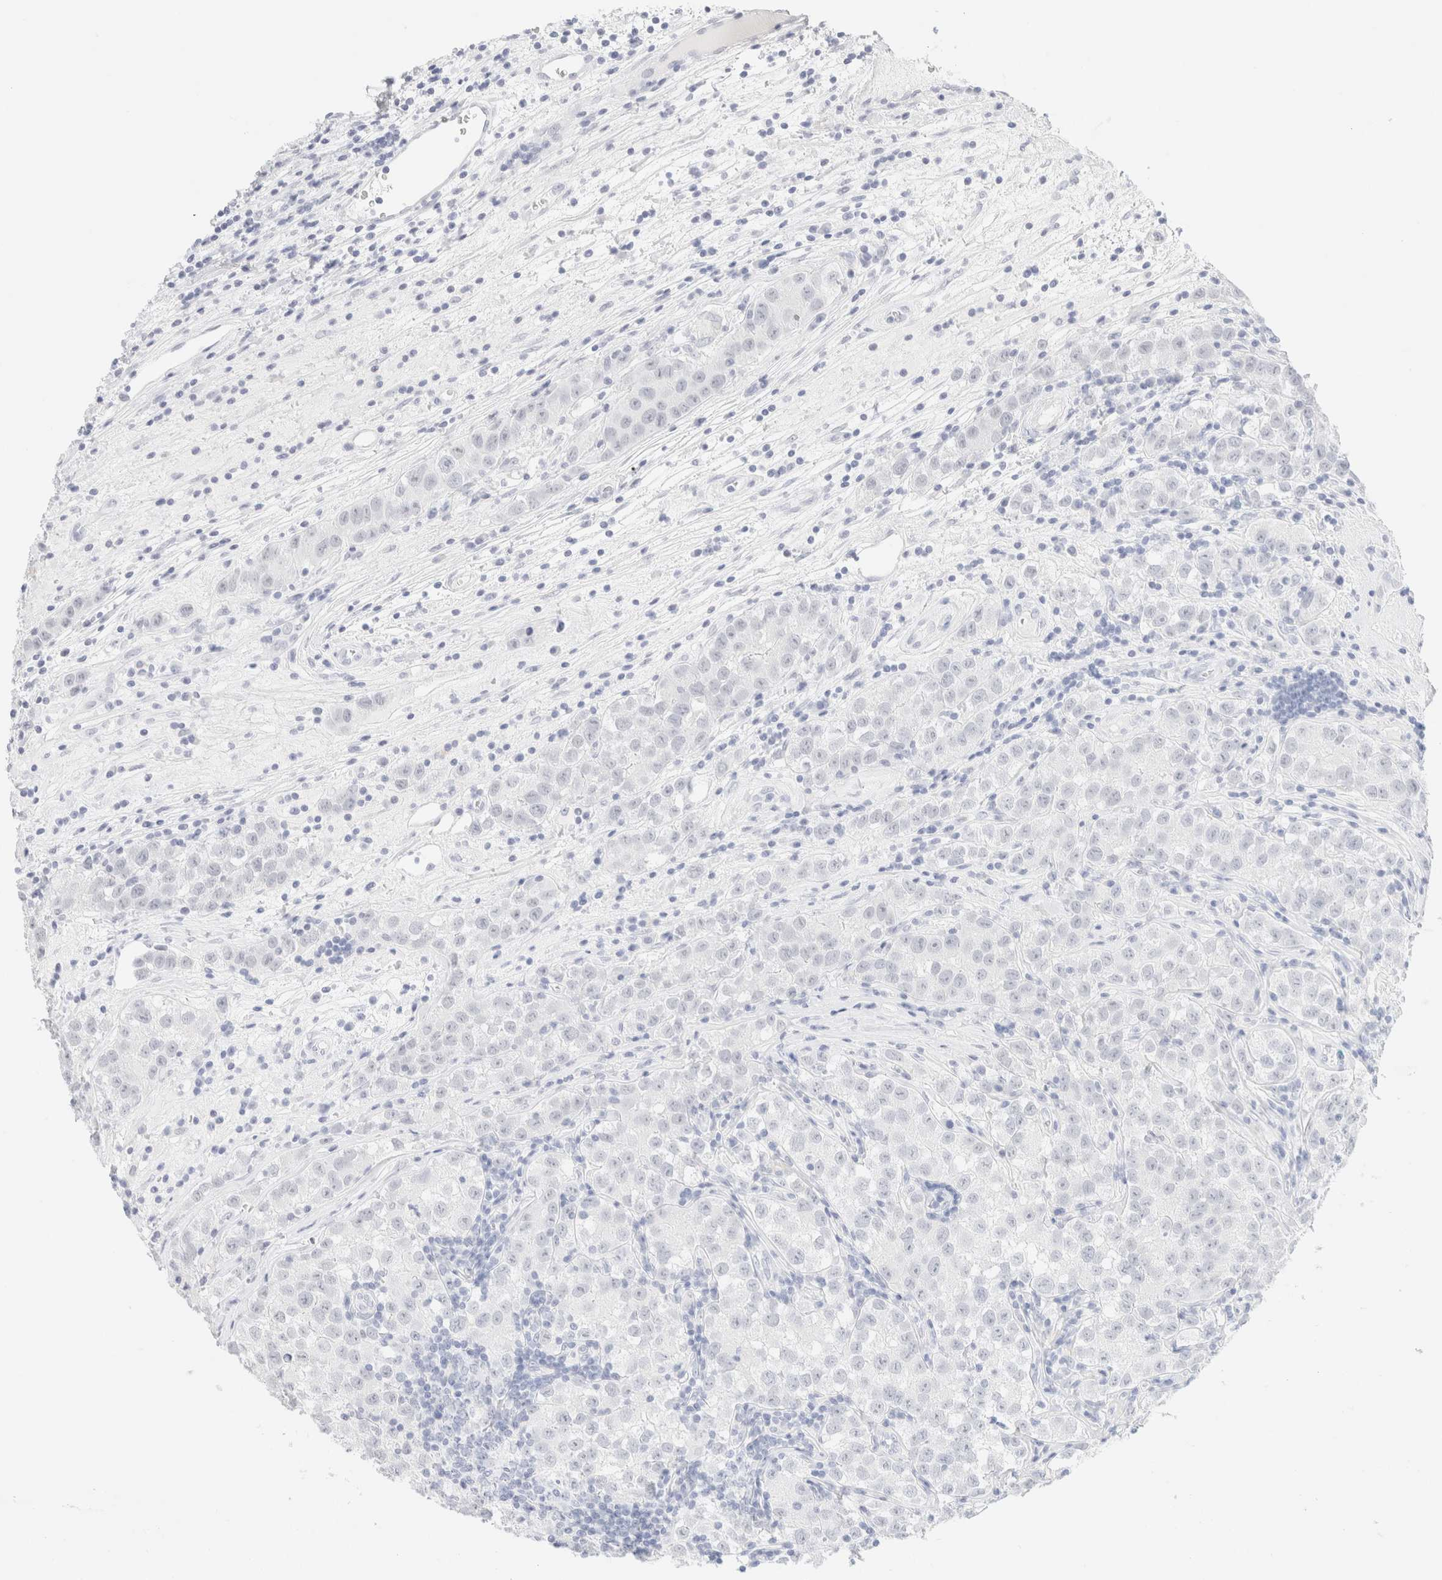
{"staining": {"intensity": "negative", "quantity": "none", "location": "none"}, "tissue": "testis cancer", "cell_type": "Tumor cells", "image_type": "cancer", "snomed": [{"axis": "morphology", "description": "Seminoma, NOS"}, {"axis": "morphology", "description": "Carcinoma, Embryonal, NOS"}, {"axis": "topography", "description": "Testis"}], "caption": "High power microscopy image of an IHC photomicrograph of testis seminoma, revealing no significant expression in tumor cells.", "gene": "KRT15", "patient": {"sex": "male", "age": 43}}